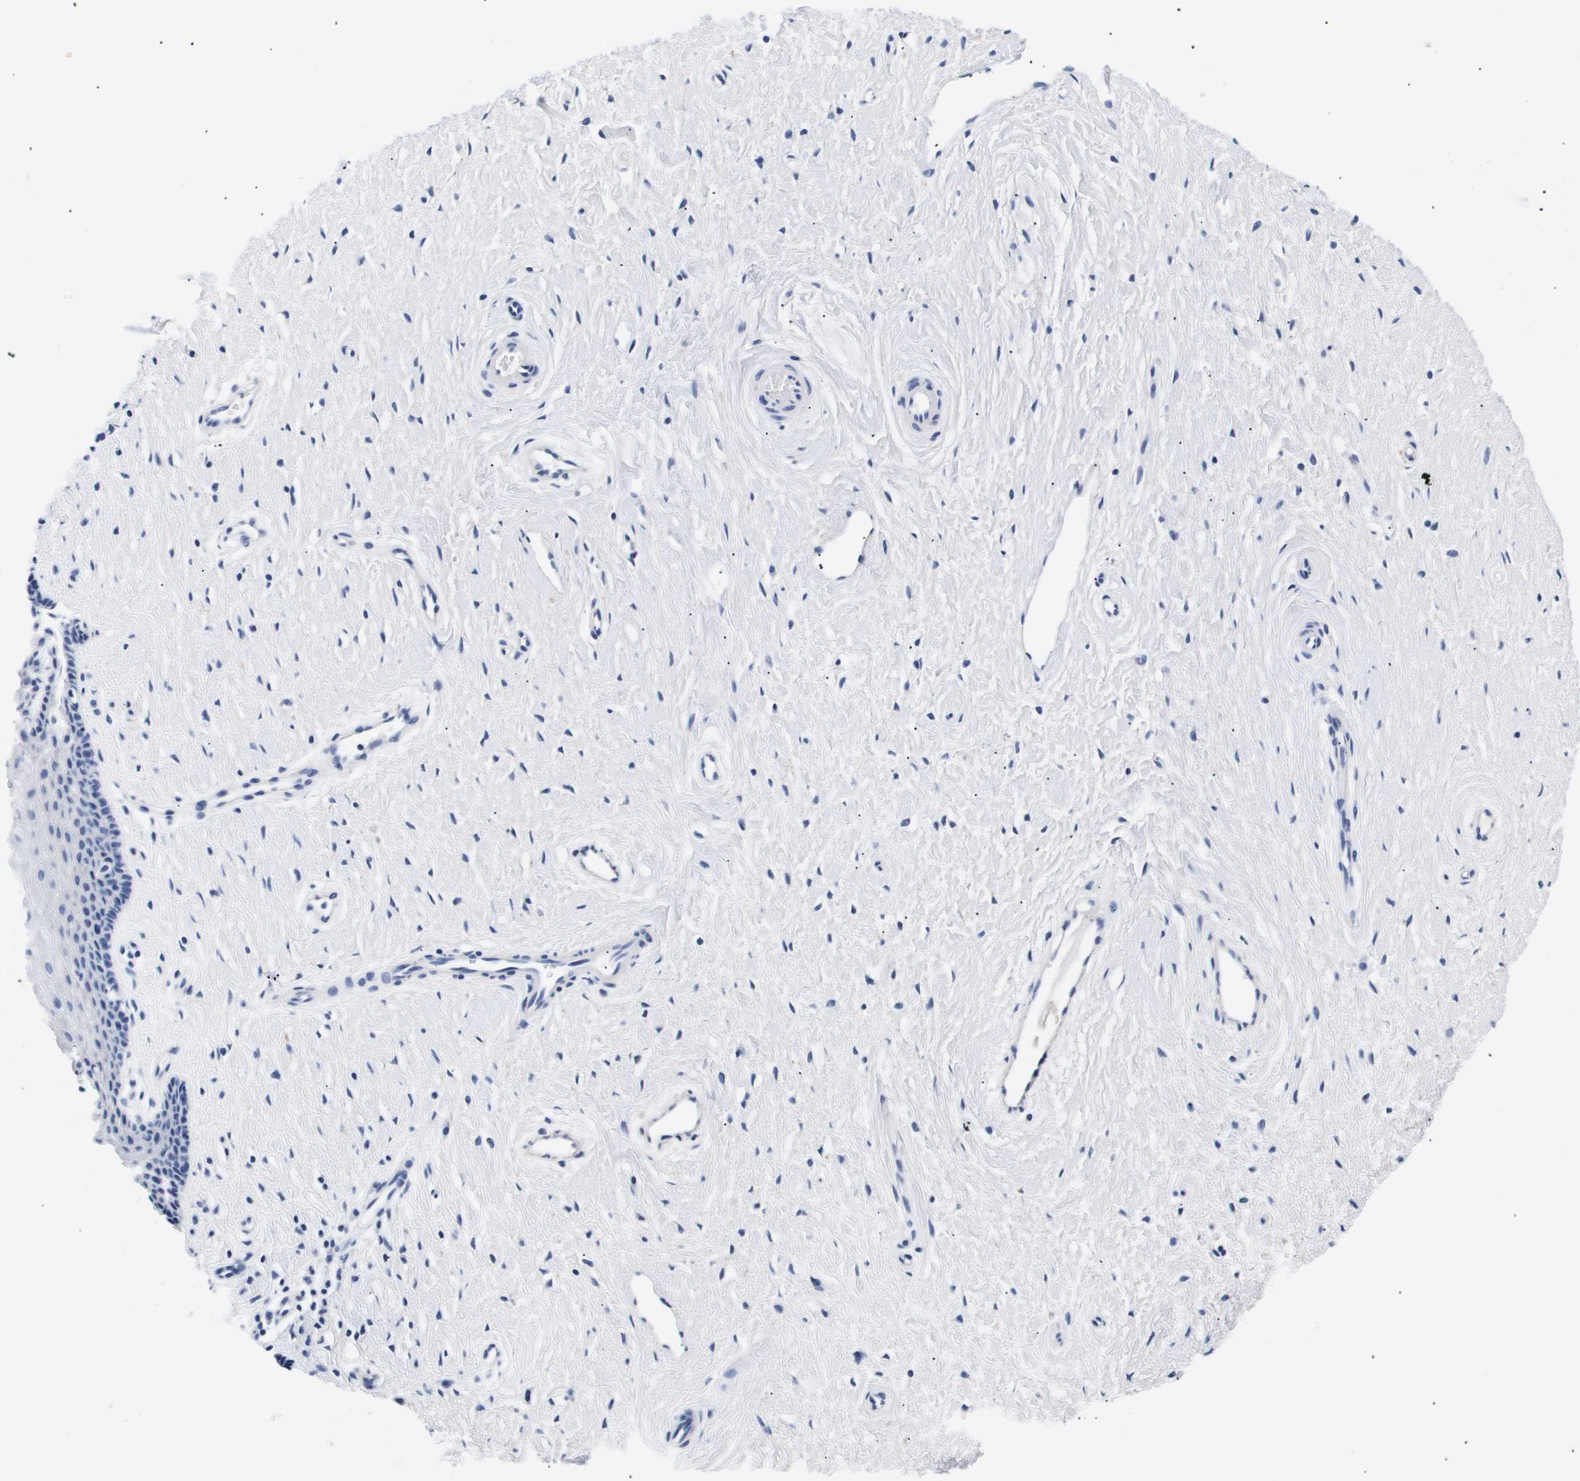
{"staining": {"intensity": "negative", "quantity": "none", "location": "none"}, "tissue": "cervix", "cell_type": "Glandular cells", "image_type": "normal", "snomed": [{"axis": "morphology", "description": "Normal tissue, NOS"}, {"axis": "topography", "description": "Cervix"}], "caption": "Immunohistochemistry of benign human cervix shows no expression in glandular cells.", "gene": "ATP6V0A4", "patient": {"sex": "female", "age": 39}}